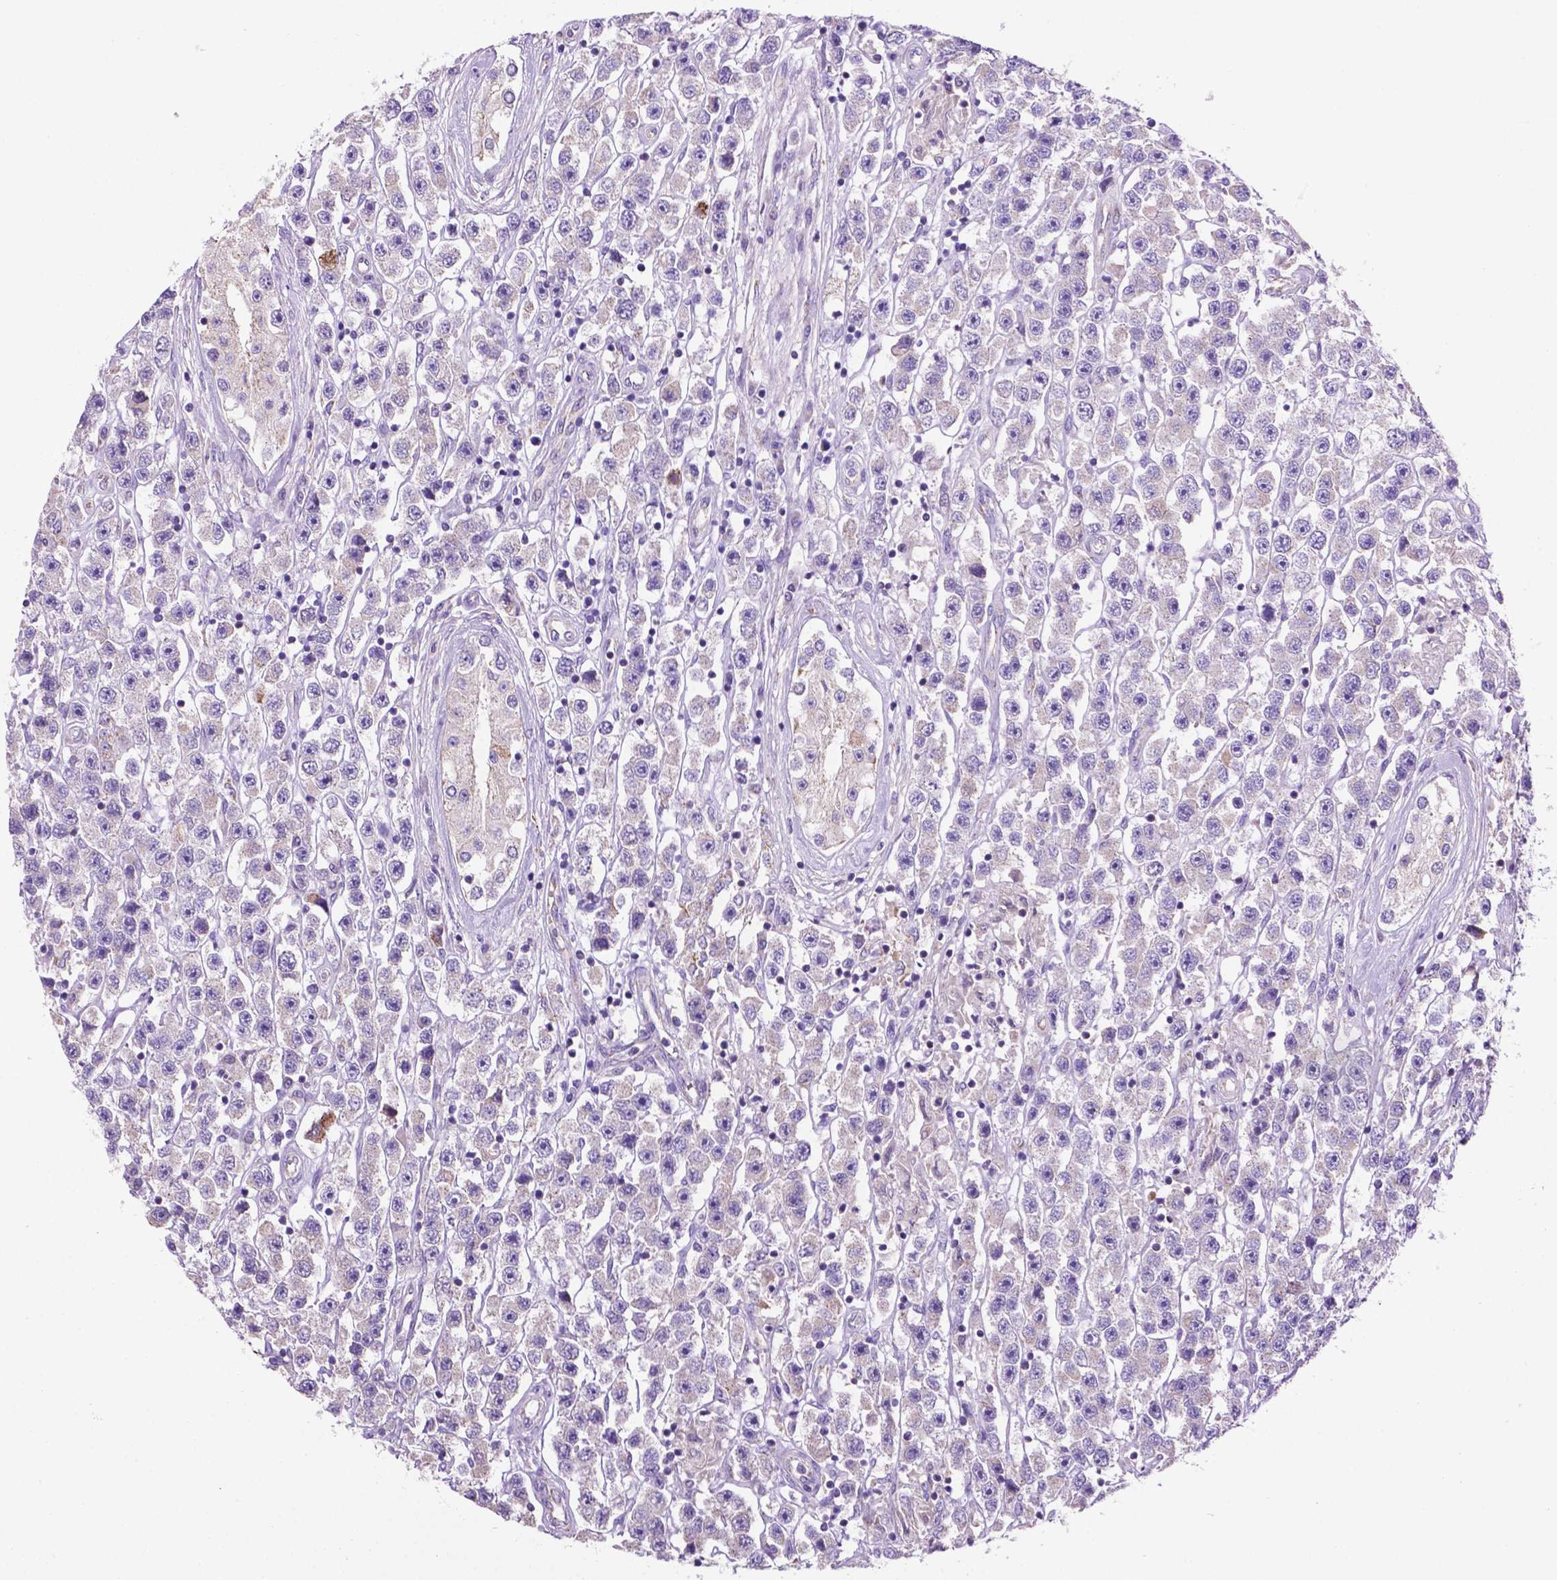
{"staining": {"intensity": "negative", "quantity": "none", "location": "none"}, "tissue": "testis cancer", "cell_type": "Tumor cells", "image_type": "cancer", "snomed": [{"axis": "morphology", "description": "Seminoma, NOS"}, {"axis": "topography", "description": "Testis"}], "caption": "Testis seminoma was stained to show a protein in brown. There is no significant staining in tumor cells.", "gene": "TMEM121B", "patient": {"sex": "male", "age": 45}}